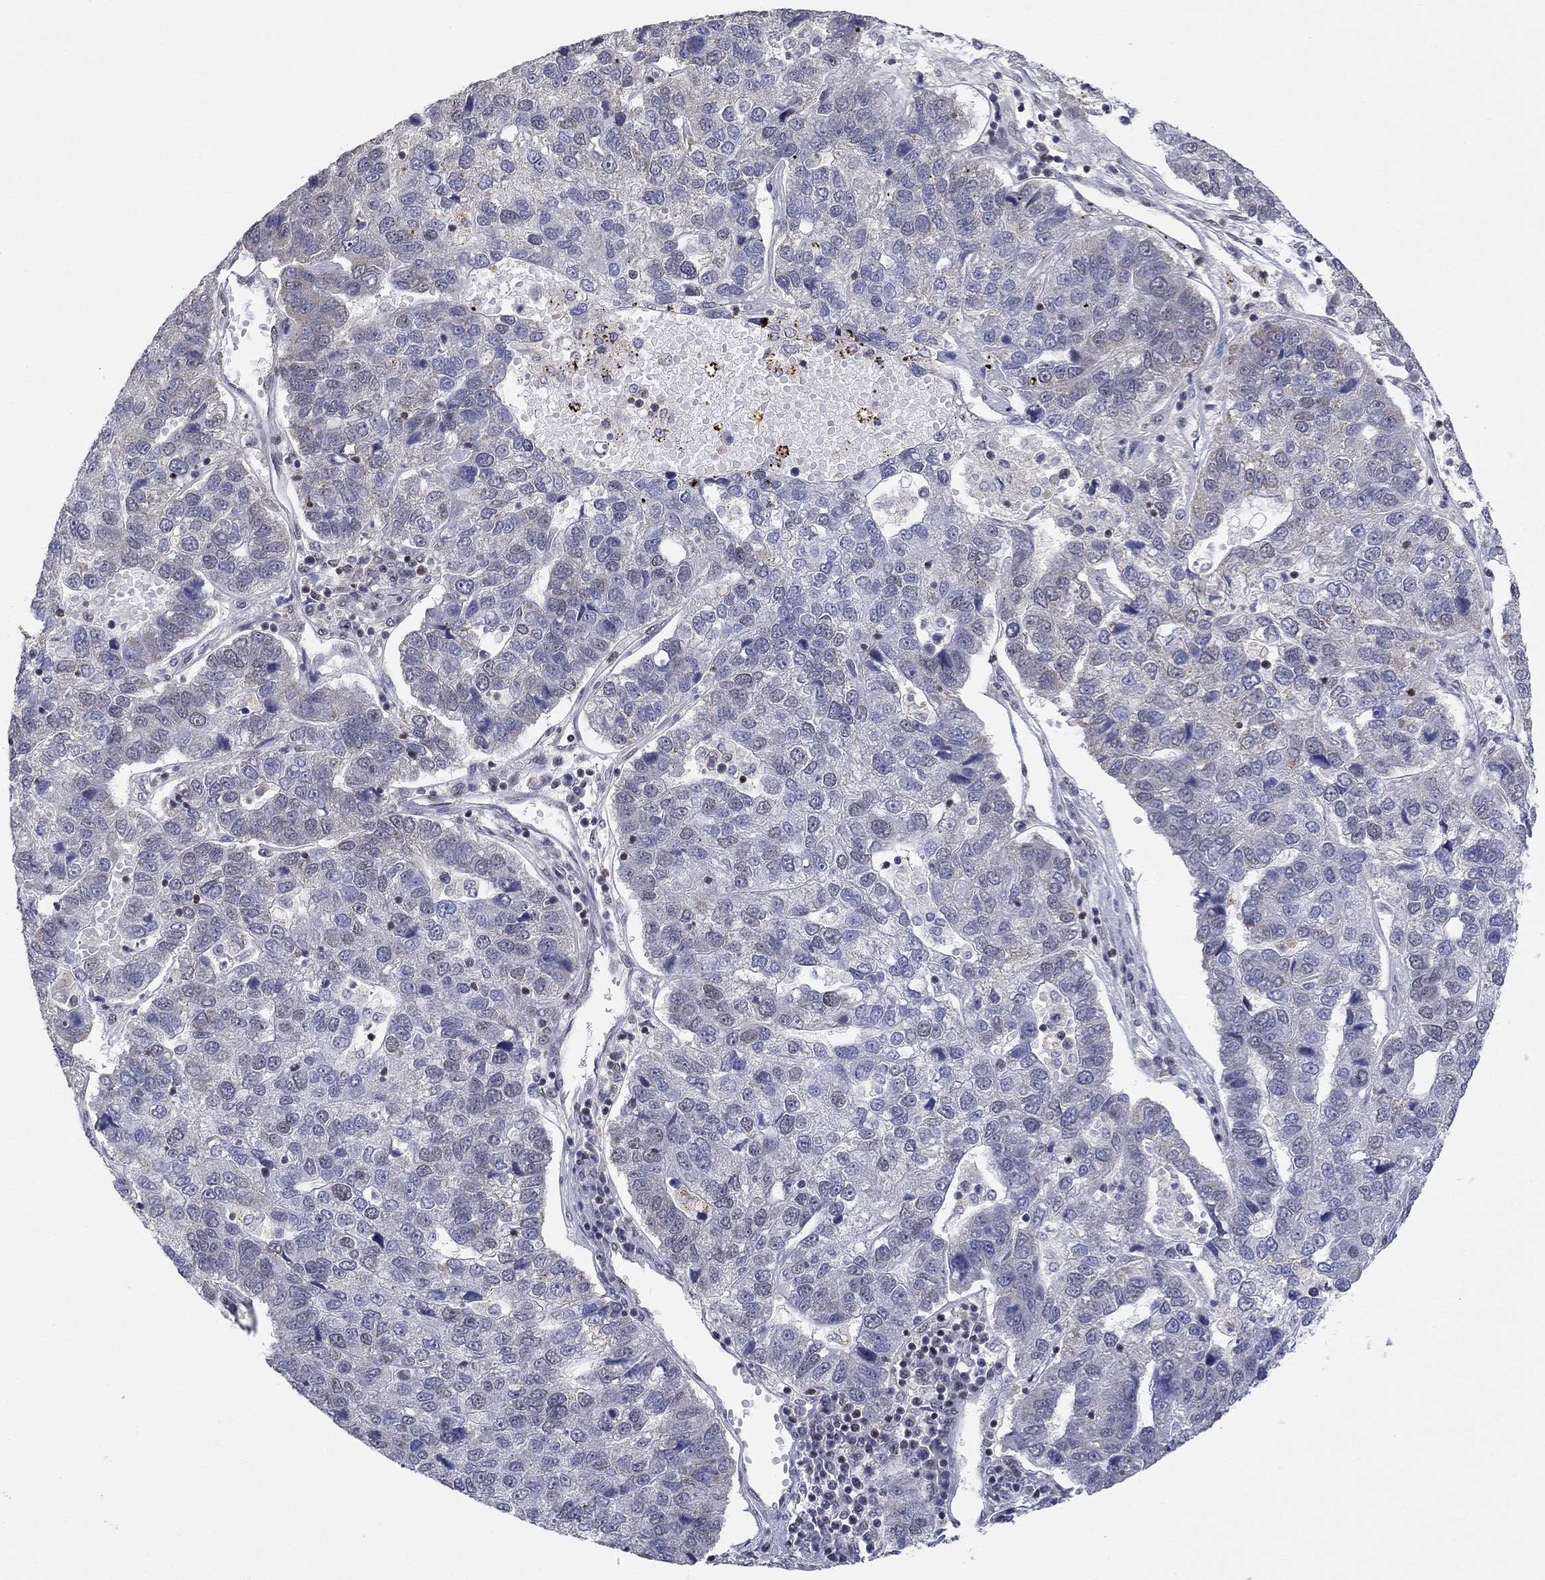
{"staining": {"intensity": "negative", "quantity": "none", "location": "none"}, "tissue": "pancreatic cancer", "cell_type": "Tumor cells", "image_type": "cancer", "snomed": [{"axis": "morphology", "description": "Adenocarcinoma, NOS"}, {"axis": "topography", "description": "Pancreas"}], "caption": "Tumor cells show no significant staining in pancreatic cancer.", "gene": "KLF12", "patient": {"sex": "female", "age": 61}}